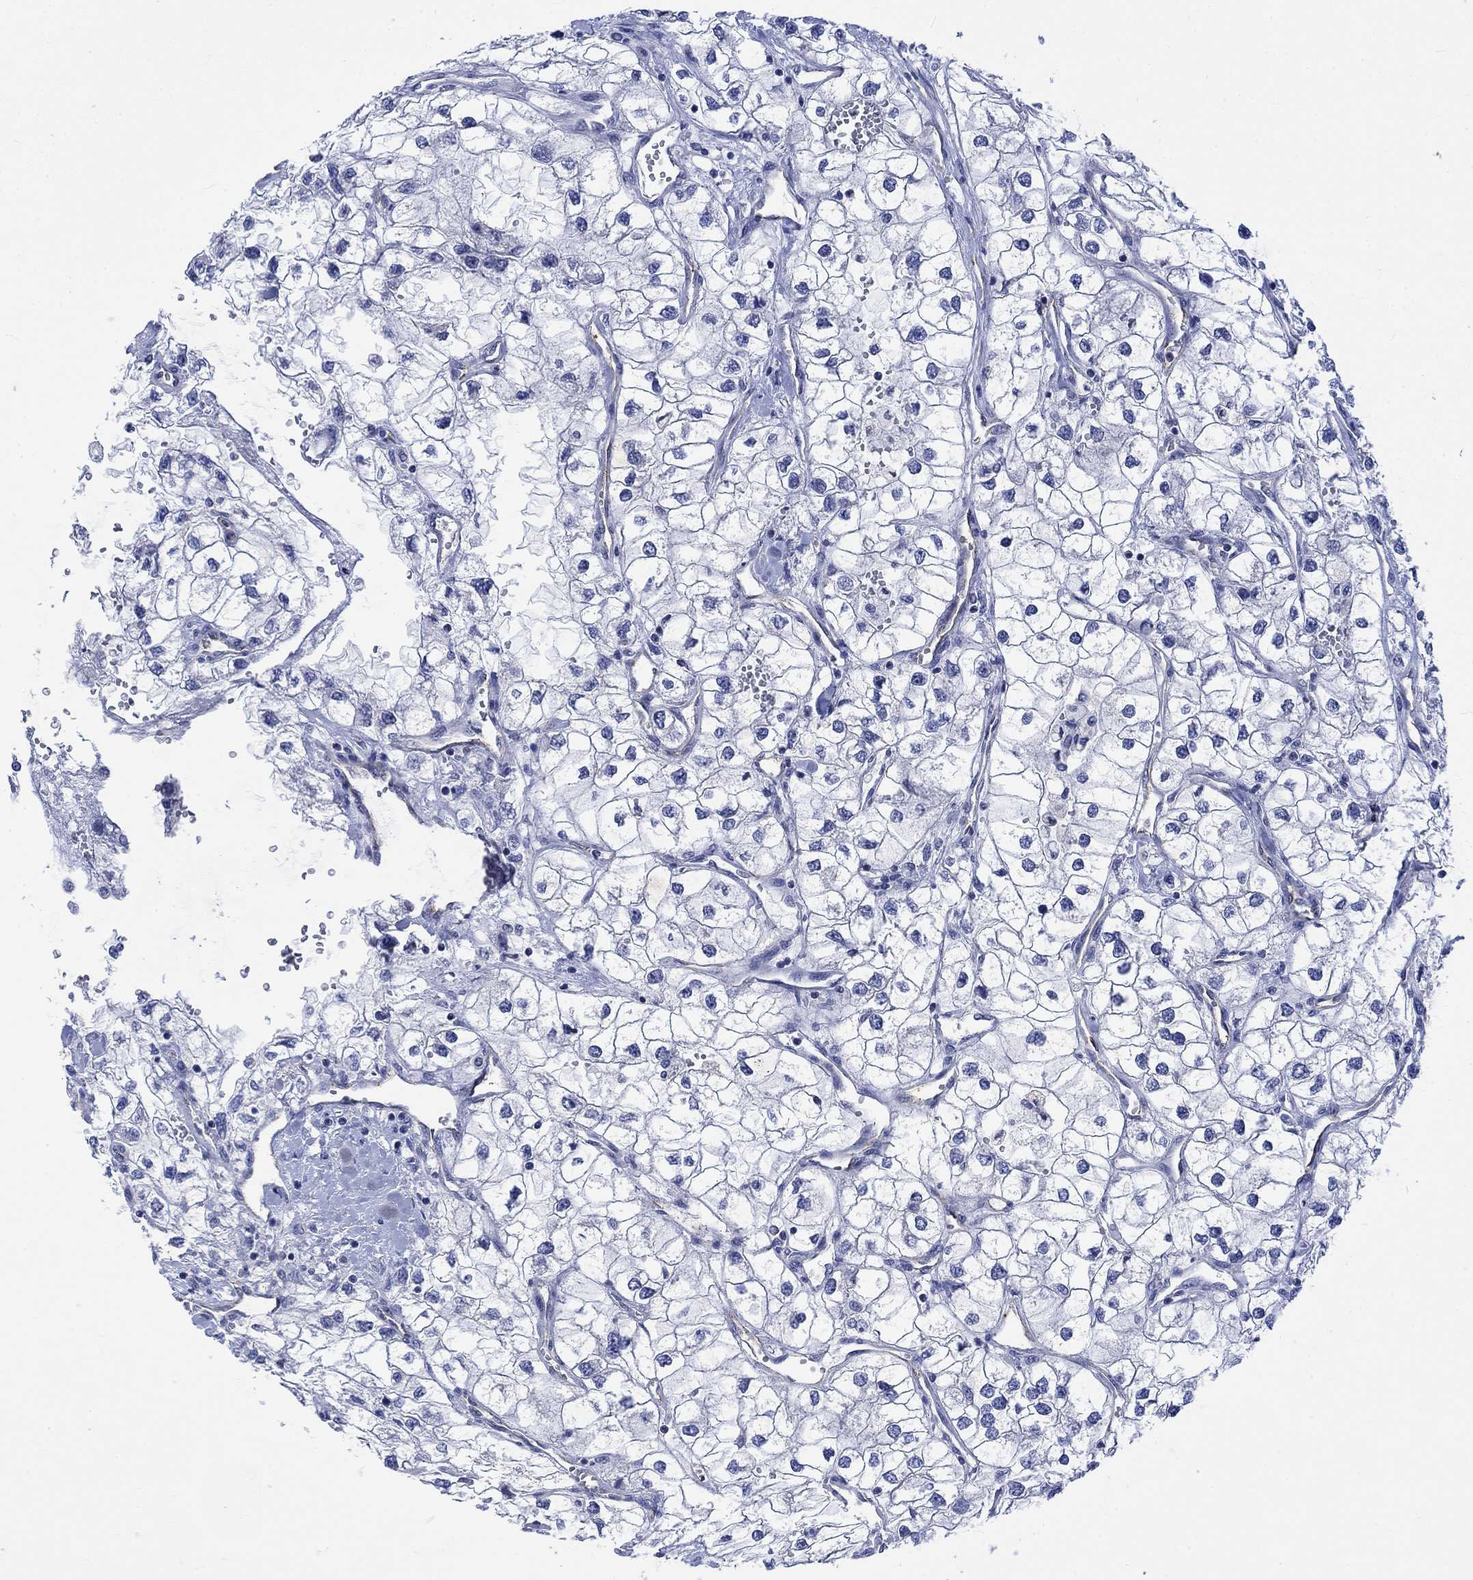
{"staining": {"intensity": "negative", "quantity": "none", "location": "none"}, "tissue": "renal cancer", "cell_type": "Tumor cells", "image_type": "cancer", "snomed": [{"axis": "morphology", "description": "Adenocarcinoma, NOS"}, {"axis": "topography", "description": "Kidney"}], "caption": "IHC histopathology image of renal cancer (adenocarcinoma) stained for a protein (brown), which reveals no staining in tumor cells.", "gene": "AGRP", "patient": {"sex": "male", "age": 59}}